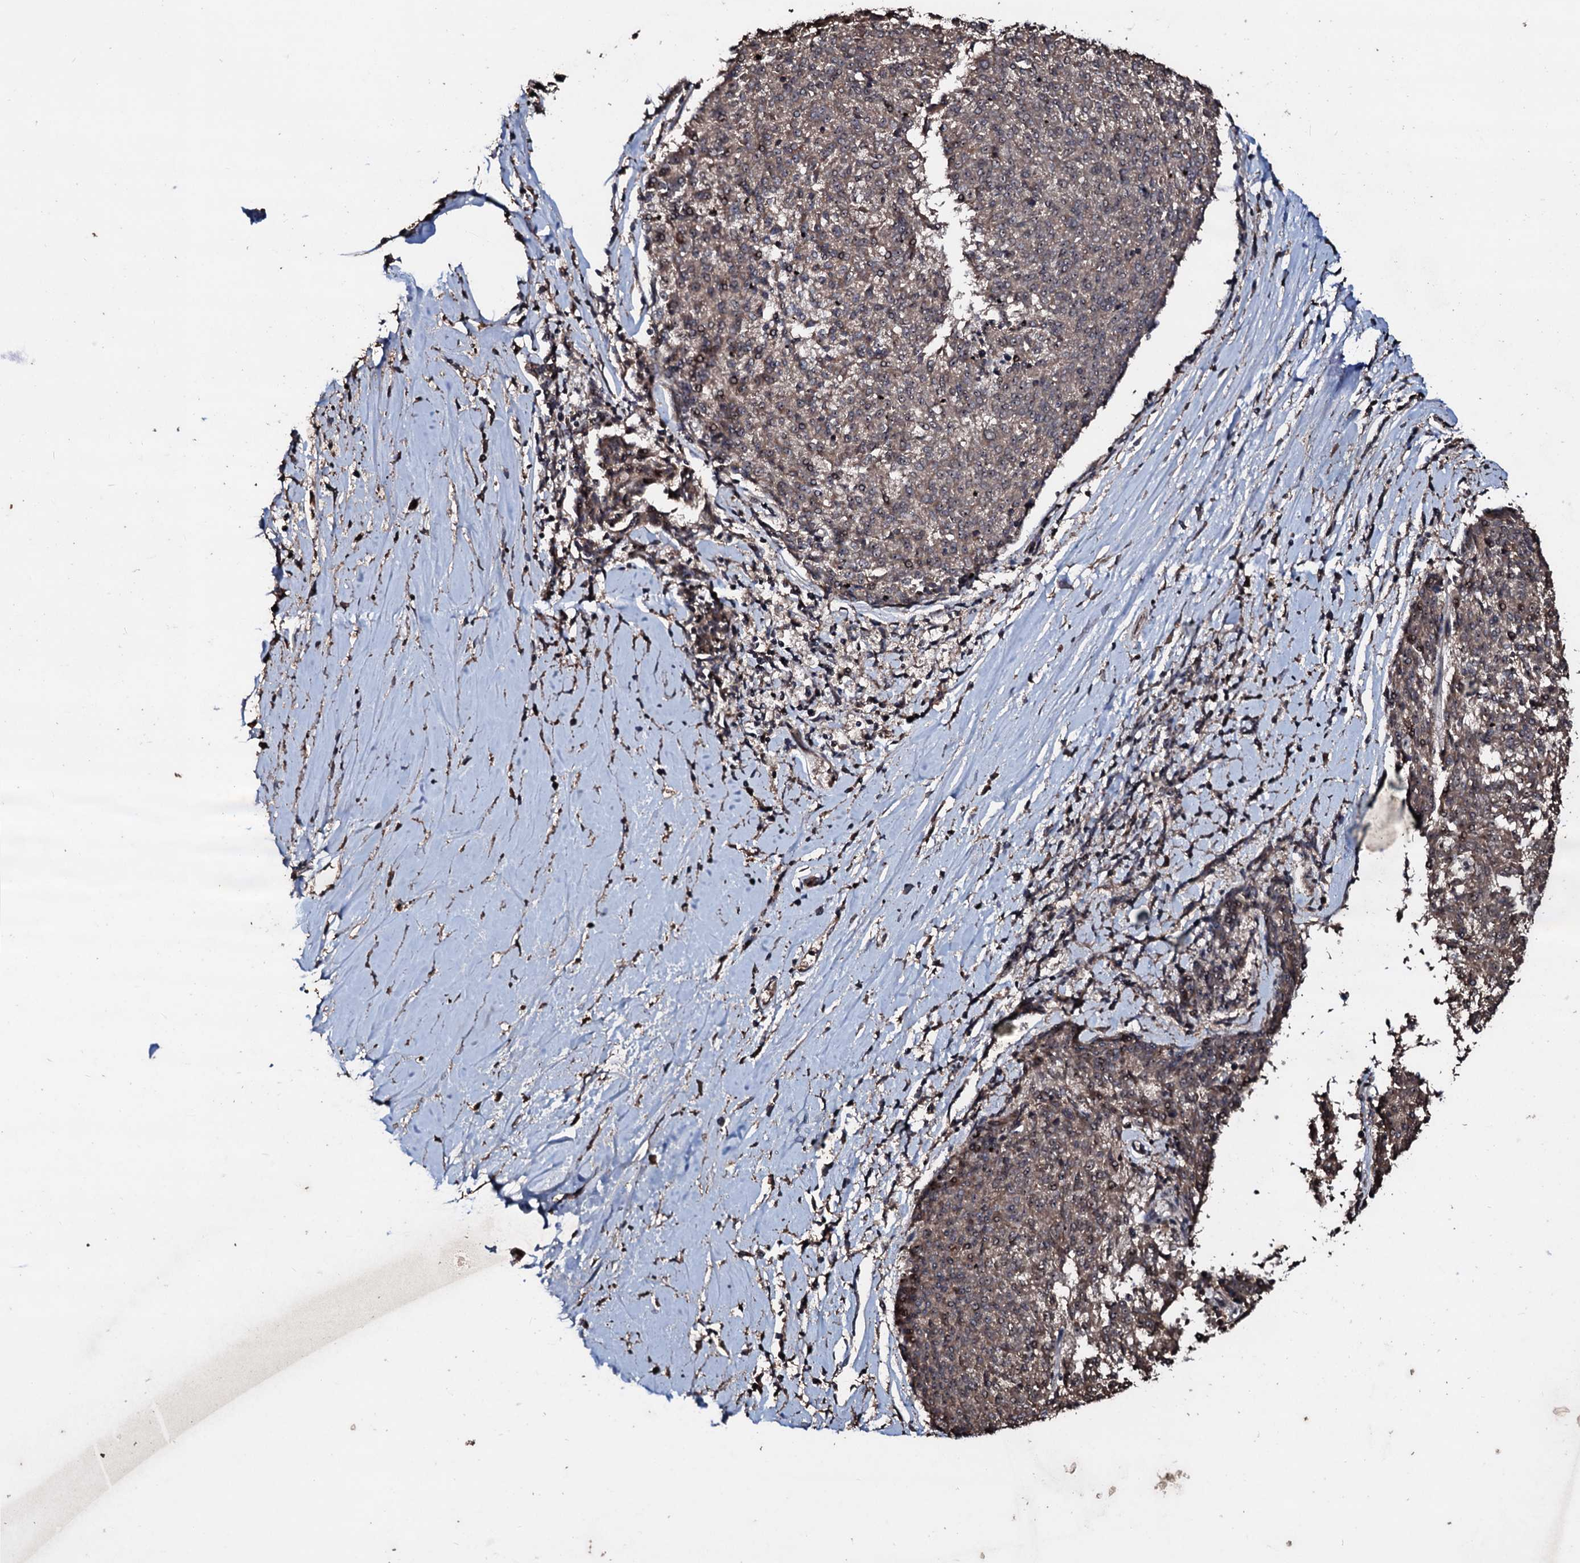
{"staining": {"intensity": "moderate", "quantity": ">75%", "location": "cytoplasmic/membranous,nuclear"}, "tissue": "melanoma", "cell_type": "Tumor cells", "image_type": "cancer", "snomed": [{"axis": "morphology", "description": "Malignant melanoma, NOS"}, {"axis": "topography", "description": "Skin"}], "caption": "This image shows immunohistochemistry staining of melanoma, with medium moderate cytoplasmic/membranous and nuclear positivity in about >75% of tumor cells.", "gene": "SUPT7L", "patient": {"sex": "female", "age": 72}}